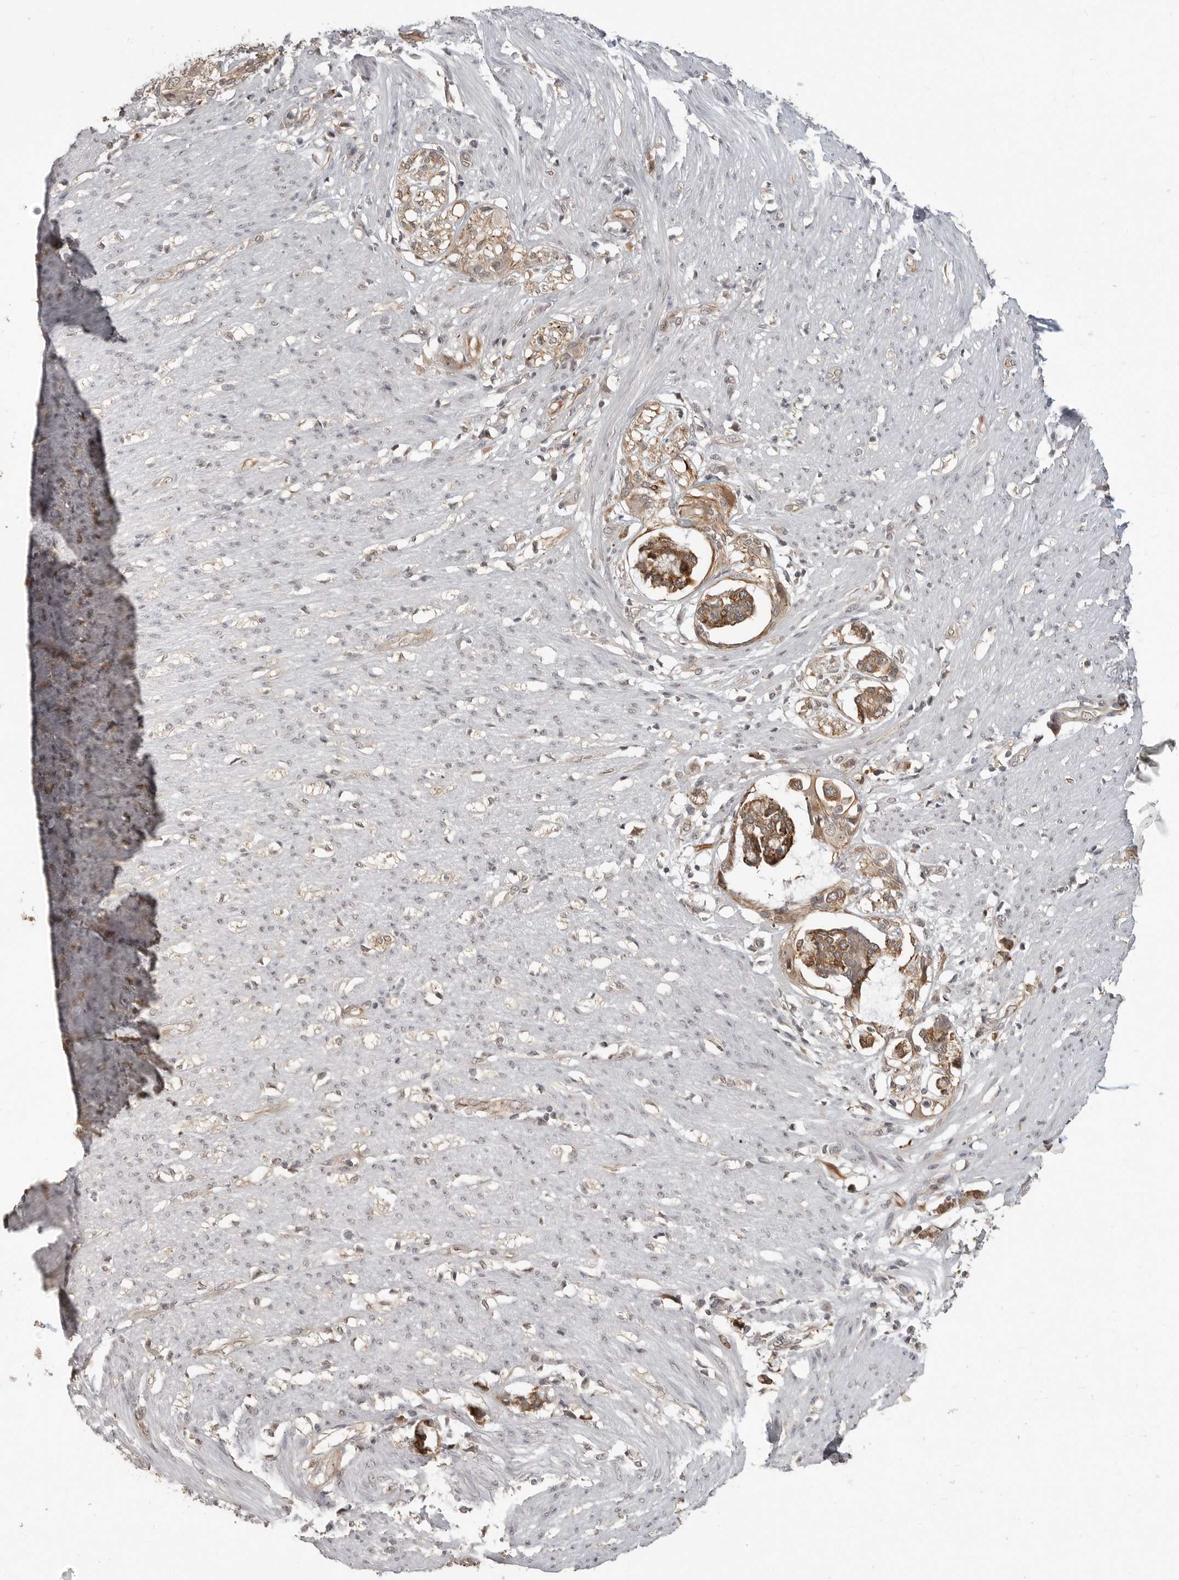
{"staining": {"intensity": "weak", "quantity": "25%-75%", "location": "nuclear"}, "tissue": "smooth muscle", "cell_type": "Smooth muscle cells", "image_type": "normal", "snomed": [{"axis": "morphology", "description": "Normal tissue, NOS"}, {"axis": "morphology", "description": "Adenocarcinoma, NOS"}, {"axis": "topography", "description": "Colon"}, {"axis": "topography", "description": "Peripheral nerve tissue"}], "caption": "Approximately 25%-75% of smooth muscle cells in unremarkable human smooth muscle exhibit weak nuclear protein positivity as visualized by brown immunohistochemical staining.", "gene": "SMG8", "patient": {"sex": "male", "age": 14}}